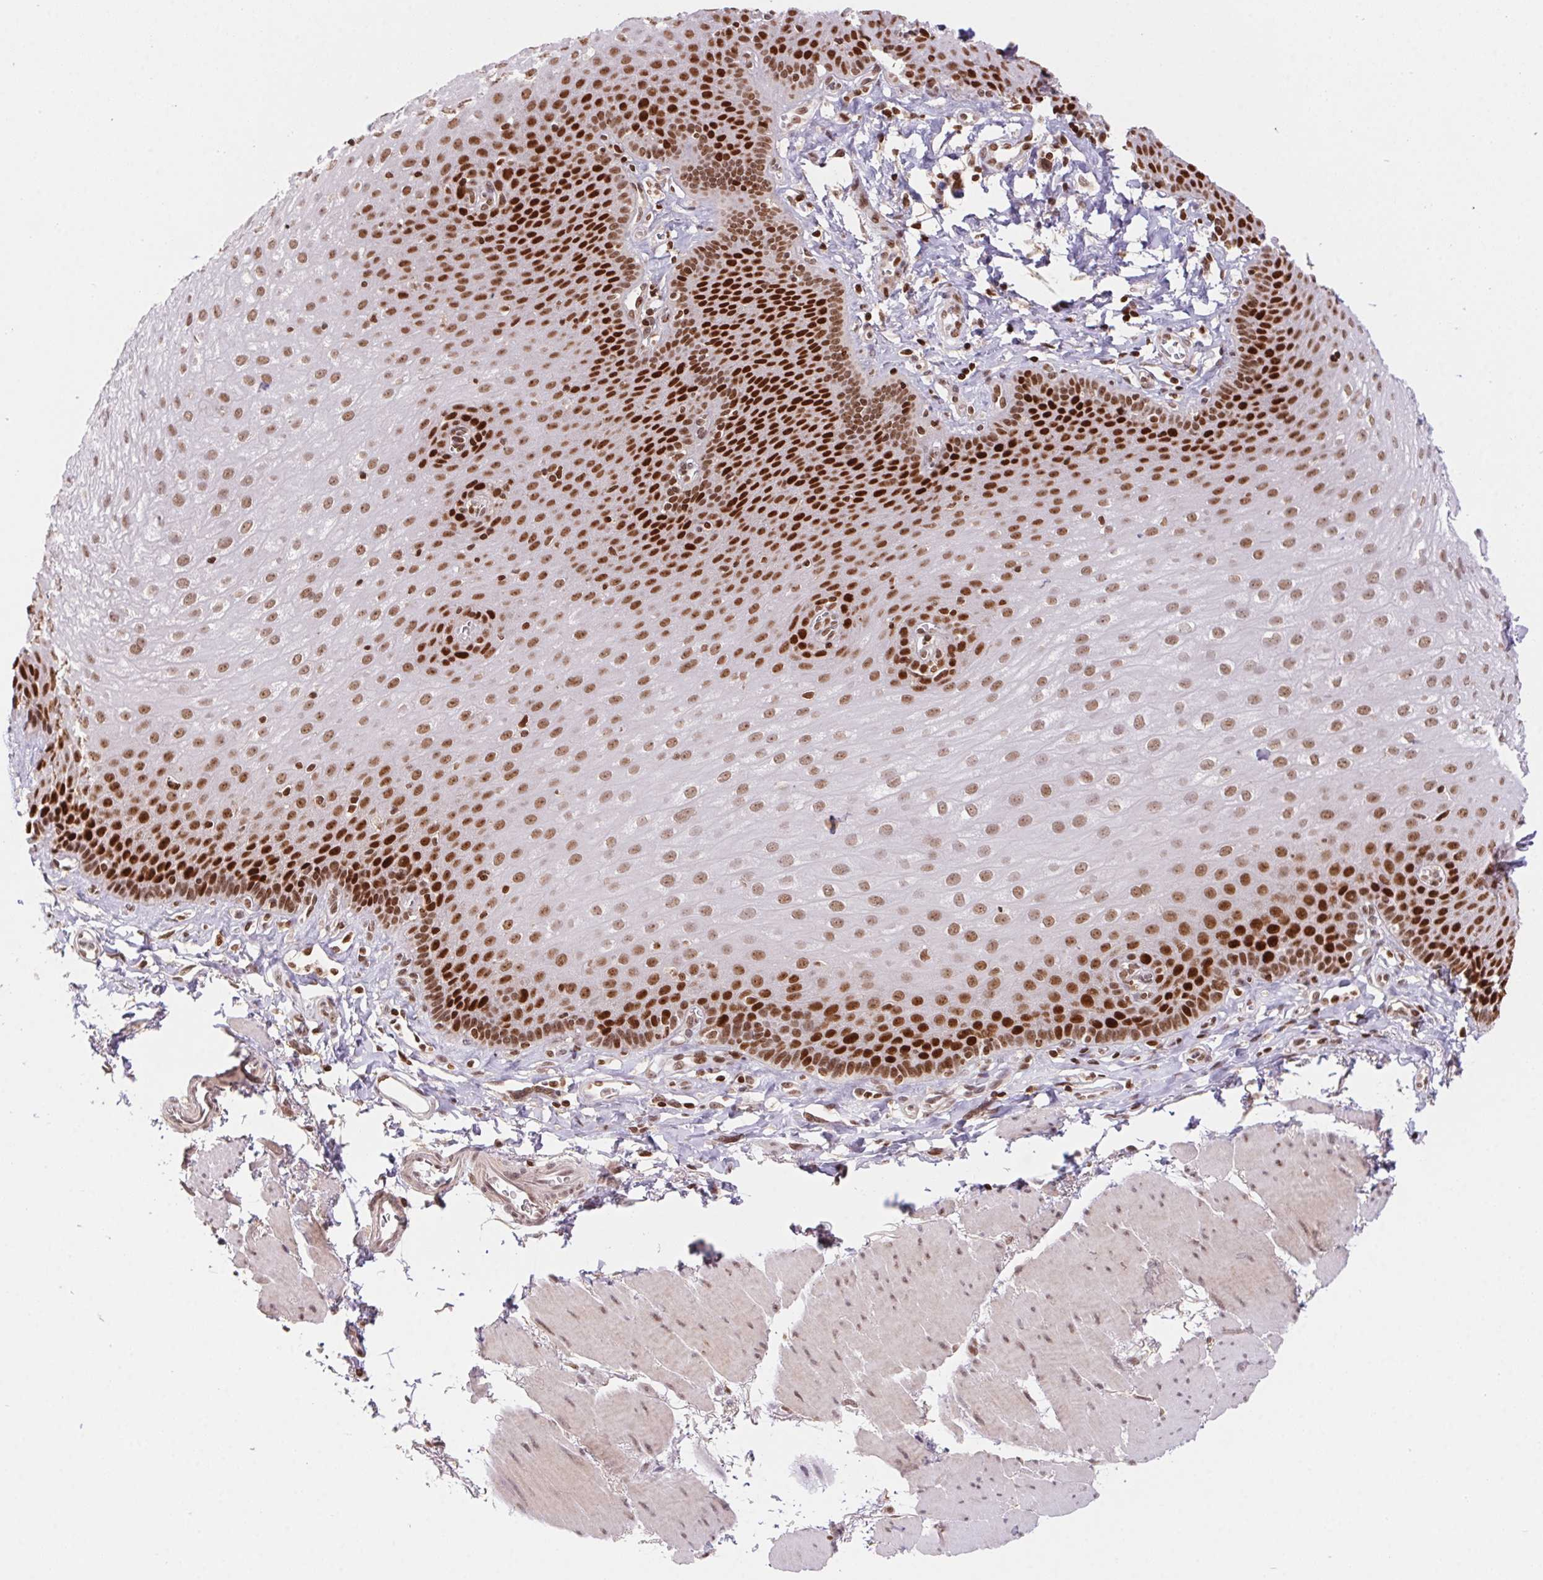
{"staining": {"intensity": "strong", "quantity": ">75%", "location": "nuclear"}, "tissue": "esophagus", "cell_type": "Squamous epithelial cells", "image_type": "normal", "snomed": [{"axis": "morphology", "description": "Normal tissue, NOS"}, {"axis": "topography", "description": "Esophagus"}], "caption": "DAB (3,3'-diaminobenzidine) immunohistochemical staining of normal esophagus exhibits strong nuclear protein staining in about >75% of squamous epithelial cells. Immunohistochemistry stains the protein of interest in brown and the nuclei are stained blue.", "gene": "POLD3", "patient": {"sex": "female", "age": 81}}